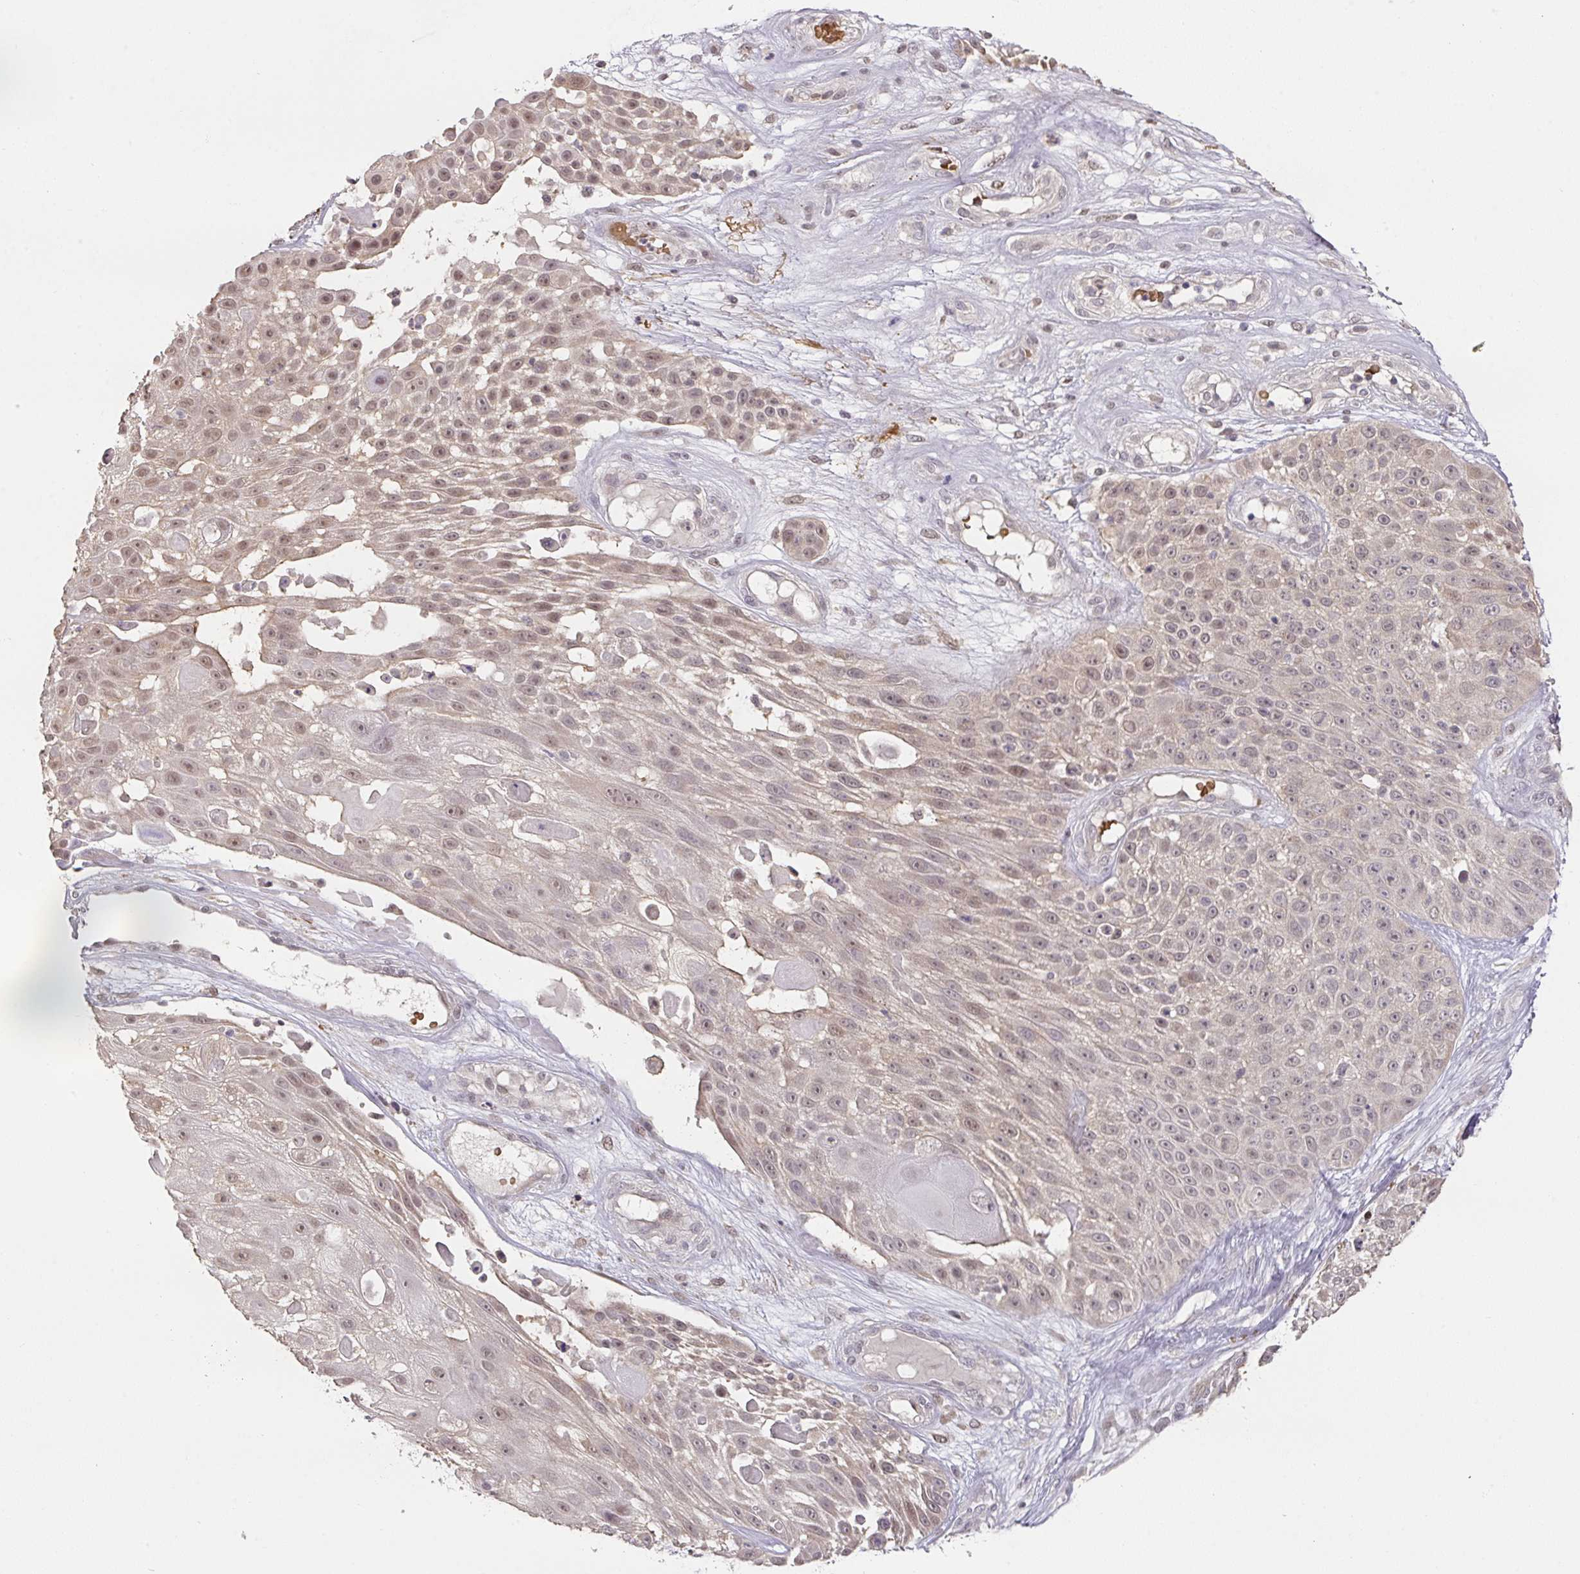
{"staining": {"intensity": "weak", "quantity": ">75%", "location": "nuclear"}, "tissue": "skin cancer", "cell_type": "Tumor cells", "image_type": "cancer", "snomed": [{"axis": "morphology", "description": "Squamous cell carcinoma, NOS"}, {"axis": "topography", "description": "Skin"}], "caption": "Human skin squamous cell carcinoma stained for a protein (brown) reveals weak nuclear positive expression in approximately >75% of tumor cells.", "gene": "FOXN4", "patient": {"sex": "female", "age": 86}}